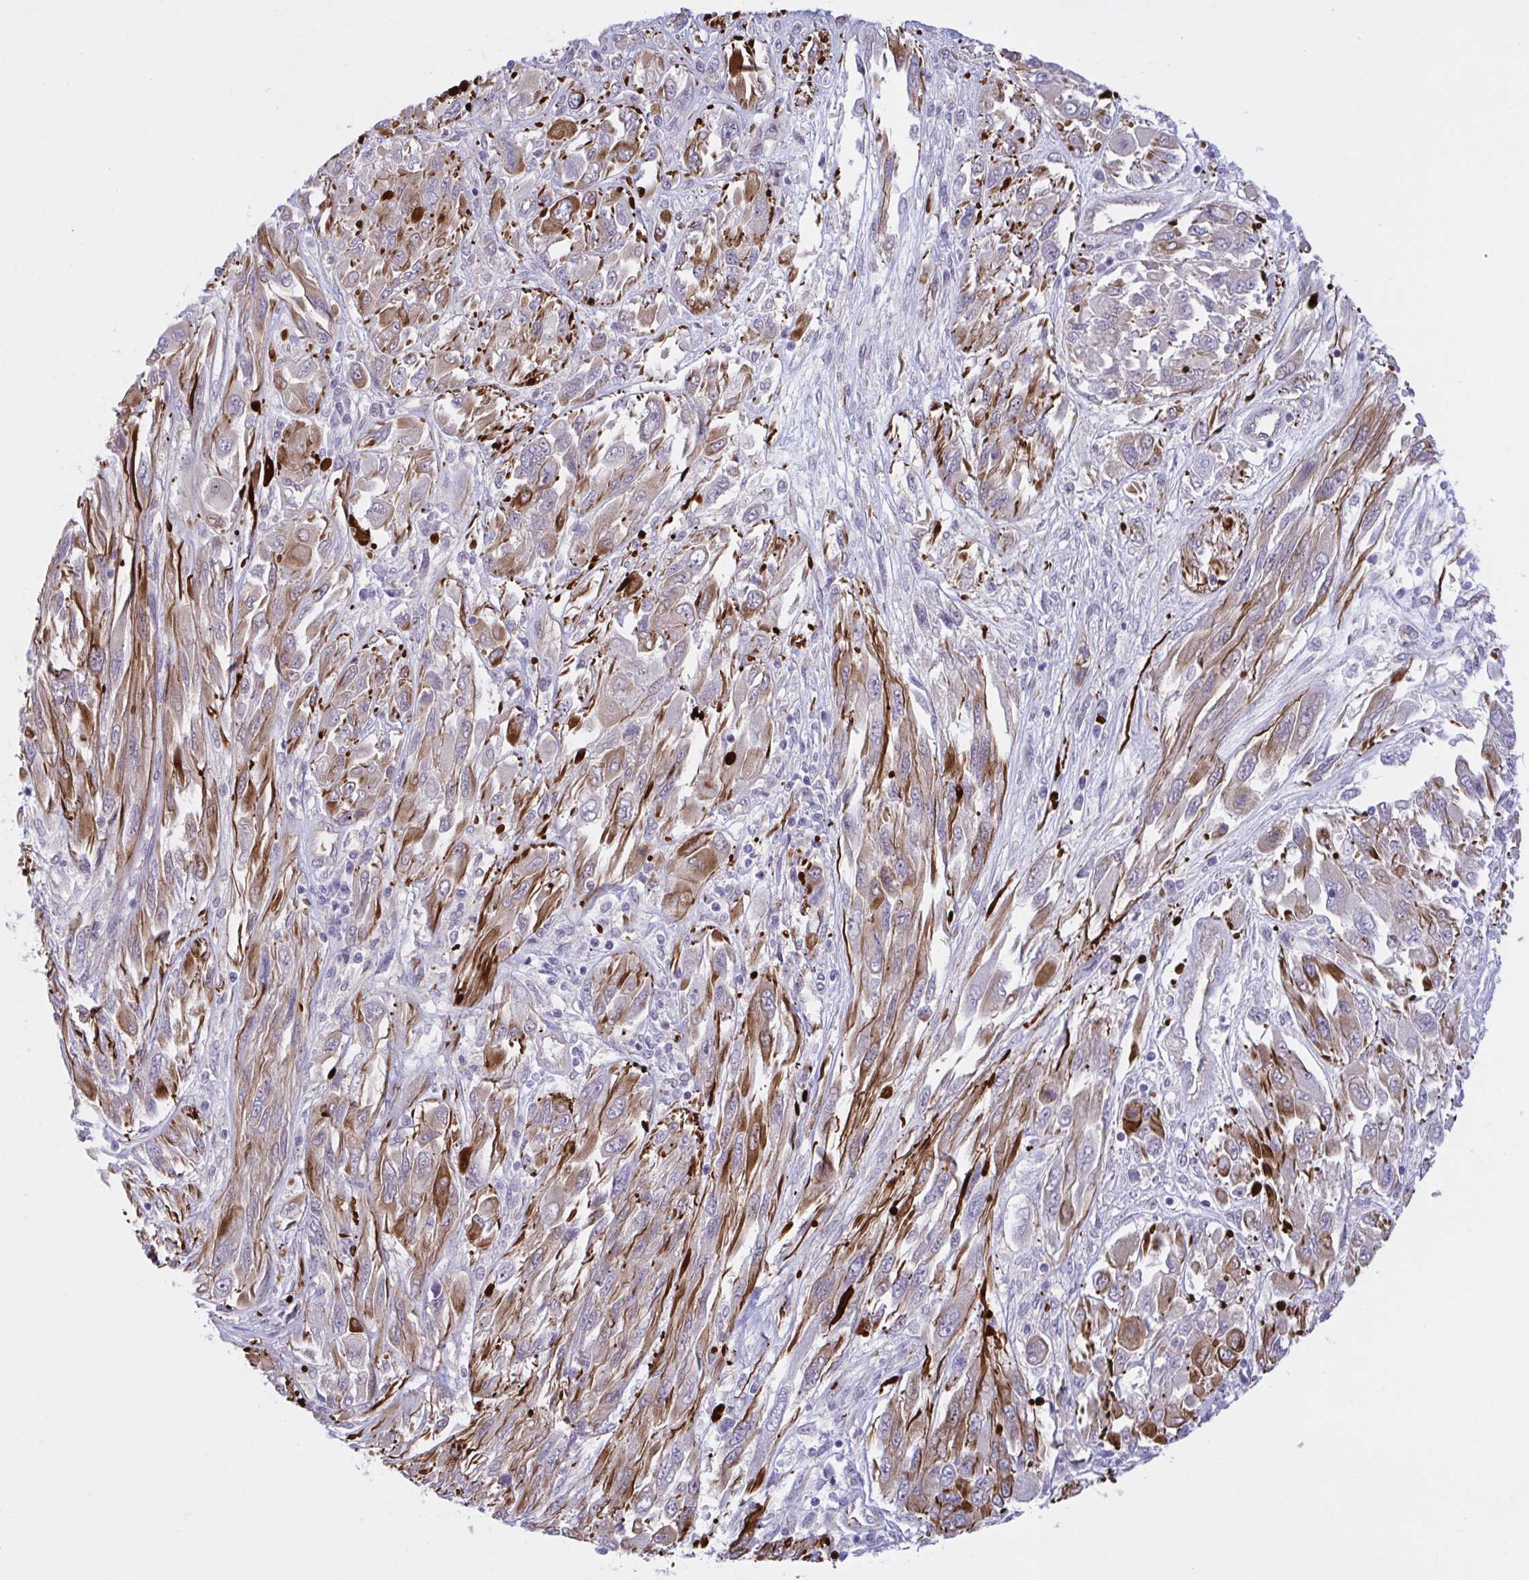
{"staining": {"intensity": "strong", "quantity": ">75%", "location": "cytoplasmic/membranous"}, "tissue": "melanoma", "cell_type": "Tumor cells", "image_type": "cancer", "snomed": [{"axis": "morphology", "description": "Malignant melanoma, NOS"}, {"axis": "topography", "description": "Skin"}], "caption": "Melanoma tissue demonstrates strong cytoplasmic/membranous positivity in approximately >75% of tumor cells", "gene": "PRRT4", "patient": {"sex": "female", "age": 91}}